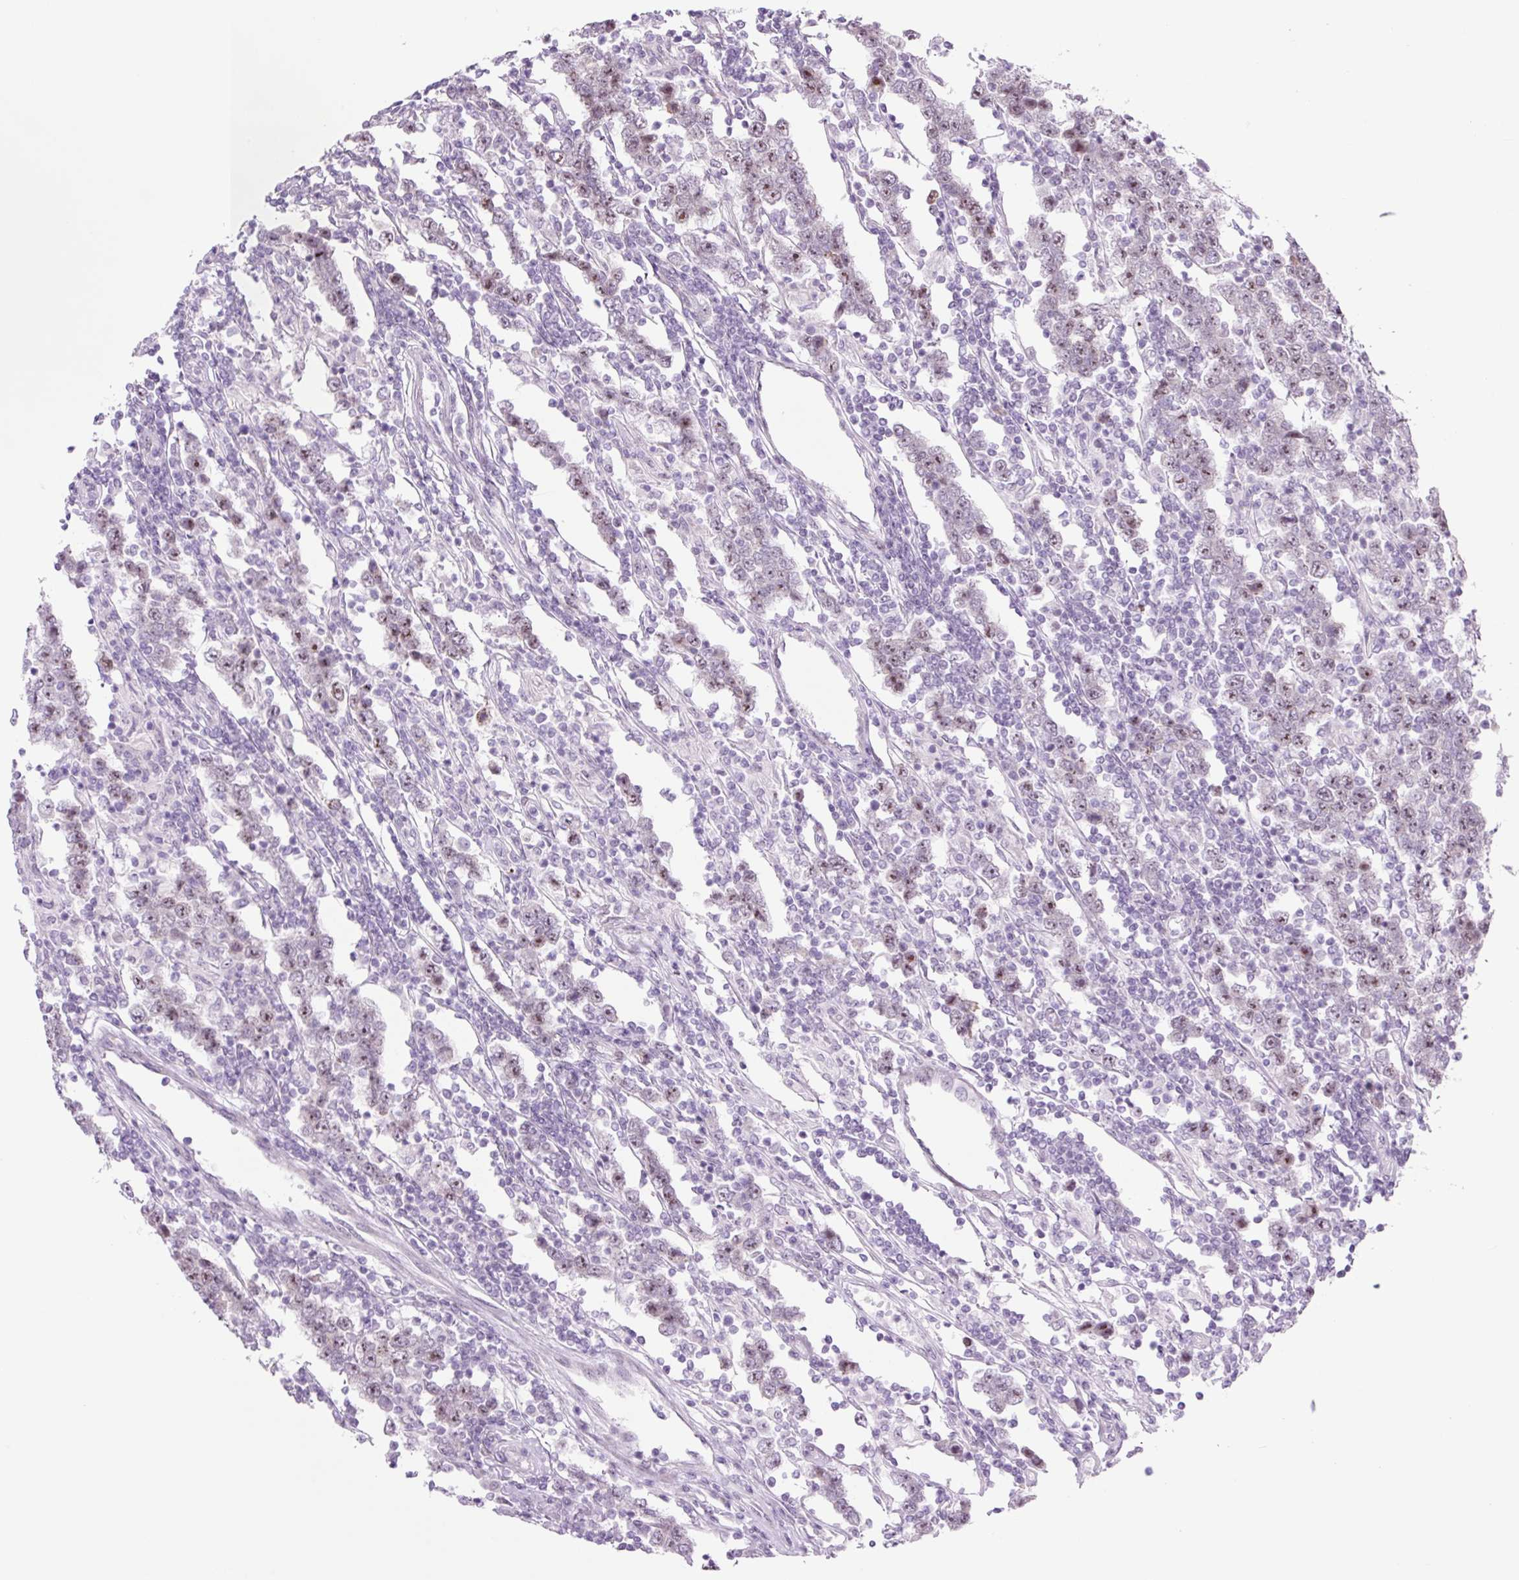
{"staining": {"intensity": "moderate", "quantity": "<25%", "location": "nuclear"}, "tissue": "testis cancer", "cell_type": "Tumor cells", "image_type": "cancer", "snomed": [{"axis": "morphology", "description": "Normal tissue, NOS"}, {"axis": "morphology", "description": "Urothelial carcinoma, High grade"}, {"axis": "morphology", "description": "Seminoma, NOS"}, {"axis": "morphology", "description": "Carcinoma, Embryonal, NOS"}, {"axis": "topography", "description": "Urinary bladder"}, {"axis": "topography", "description": "Testis"}], "caption": "Protein expression analysis of human testis urothelial carcinoma (high-grade) reveals moderate nuclear staining in approximately <25% of tumor cells. The protein is stained brown, and the nuclei are stained in blue (DAB (3,3'-diaminobenzidine) IHC with brightfield microscopy, high magnification).", "gene": "RRS1", "patient": {"sex": "male", "age": 41}}